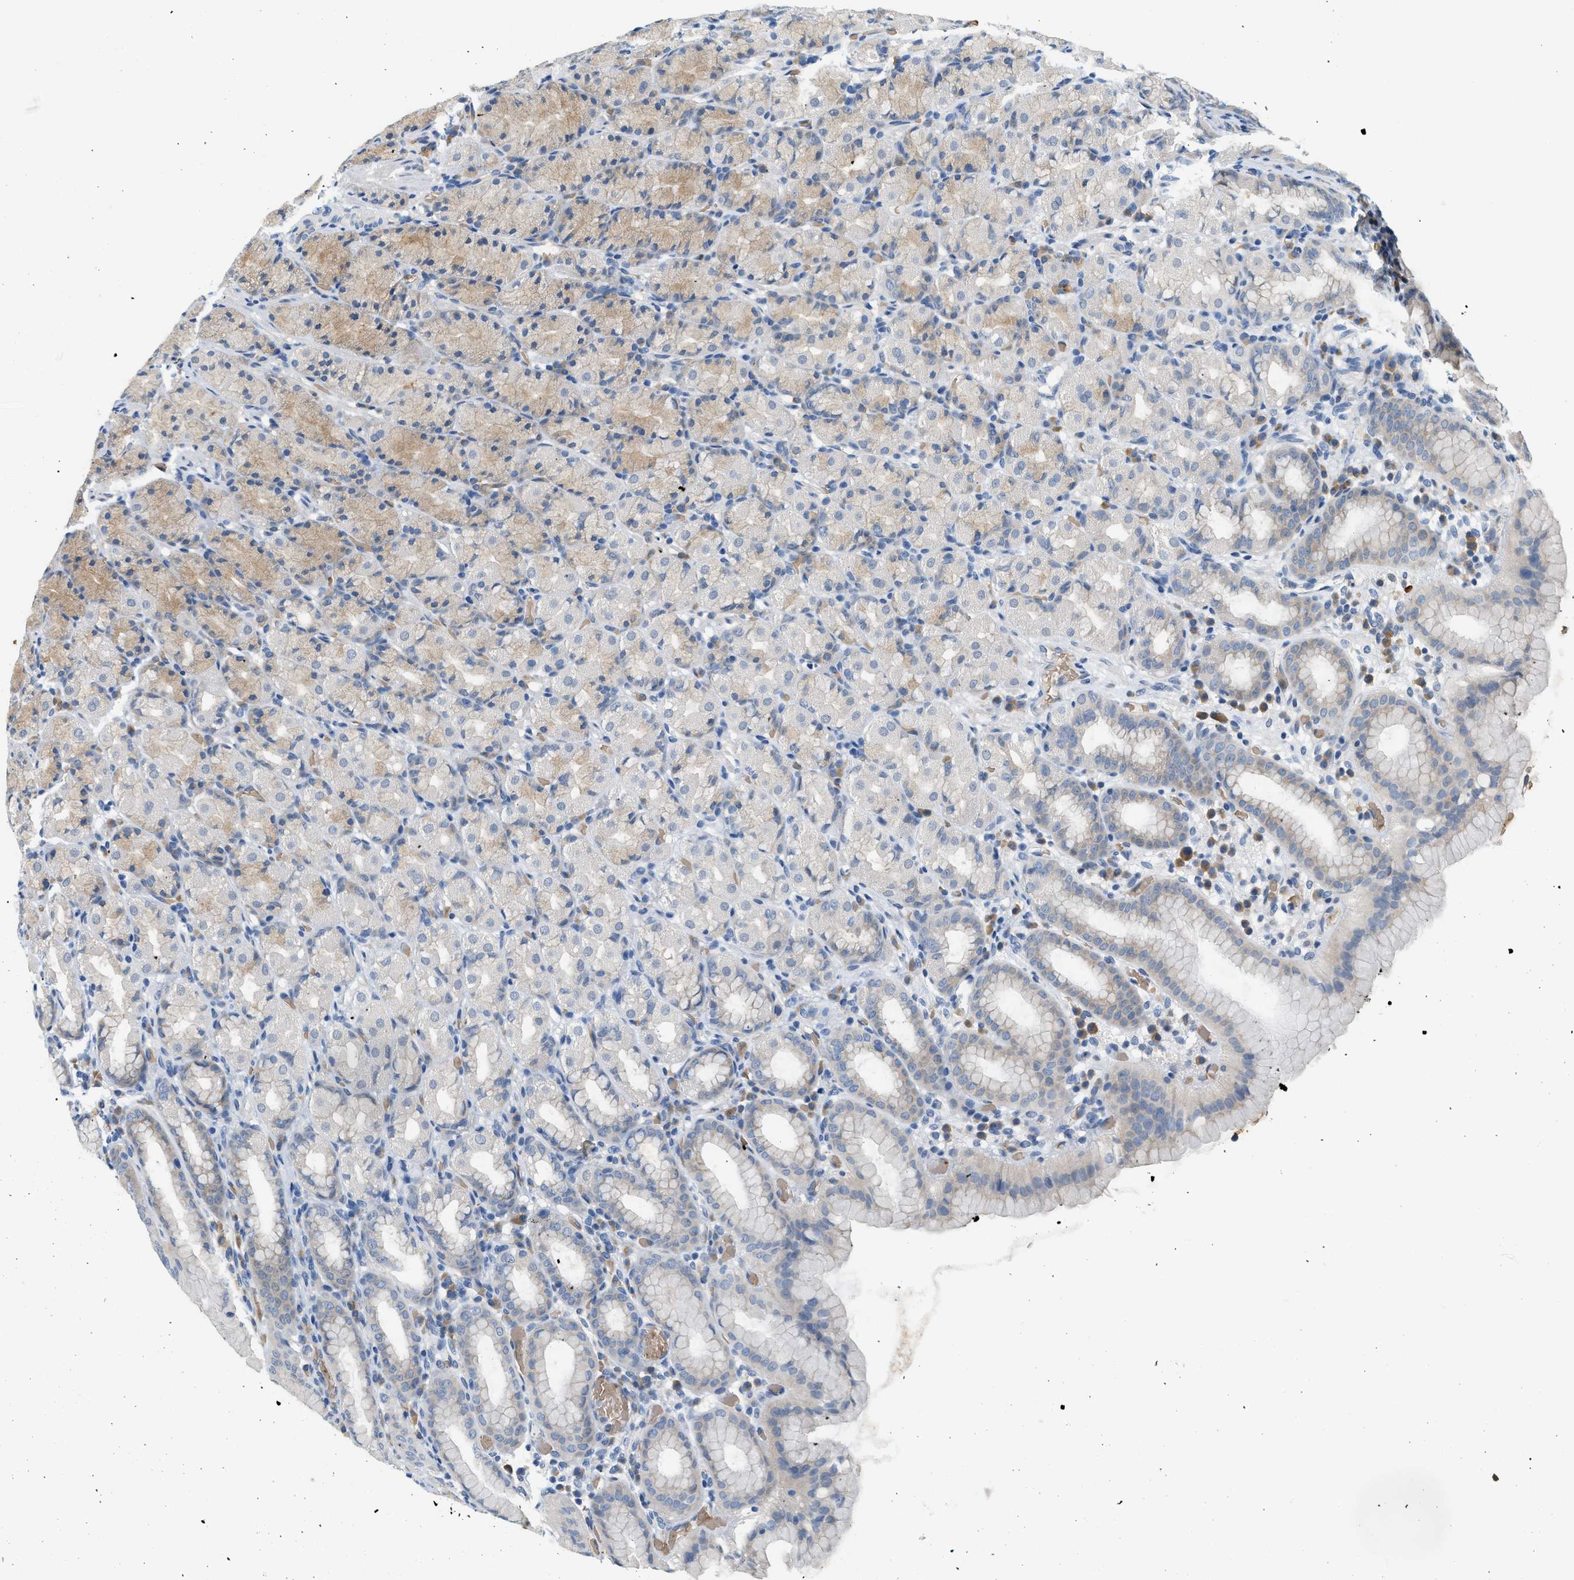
{"staining": {"intensity": "weak", "quantity": "25%-75%", "location": "cytoplasmic/membranous"}, "tissue": "stomach", "cell_type": "Glandular cells", "image_type": "normal", "snomed": [{"axis": "morphology", "description": "Normal tissue, NOS"}, {"axis": "topography", "description": "Stomach, upper"}], "caption": "Immunohistochemical staining of normal human stomach demonstrates weak cytoplasmic/membranous protein staining in approximately 25%-75% of glandular cells. The protein is stained brown, and the nuclei are stained in blue (DAB (3,3'-diaminobenzidine) IHC with brightfield microscopy, high magnification).", "gene": "CYTH2", "patient": {"sex": "male", "age": 68}}